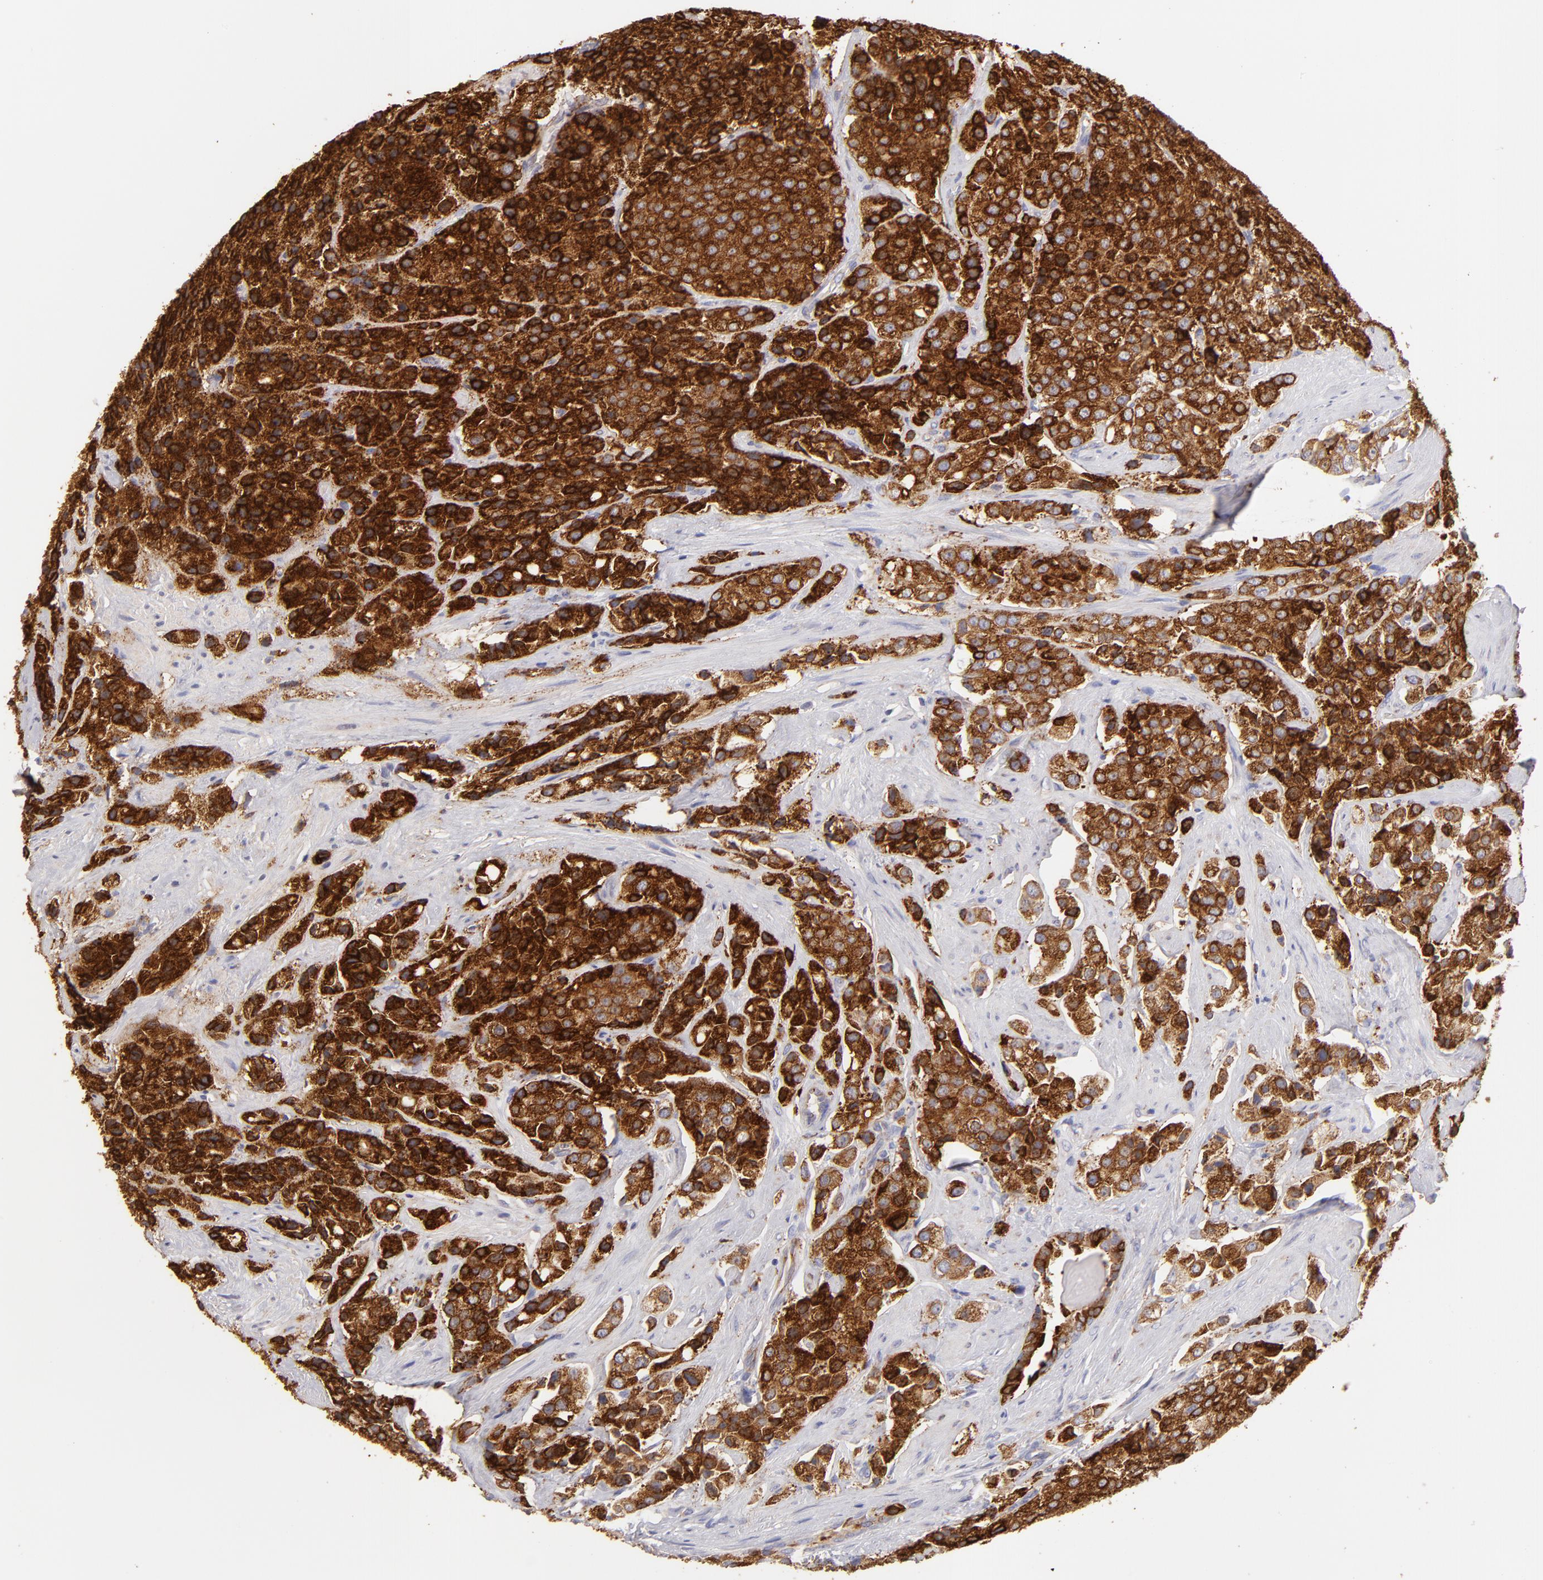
{"staining": {"intensity": "strong", "quantity": ">75%", "location": "cytoplasmic/membranous"}, "tissue": "prostate cancer", "cell_type": "Tumor cells", "image_type": "cancer", "snomed": [{"axis": "morphology", "description": "Adenocarcinoma, Medium grade"}, {"axis": "topography", "description": "Prostate"}], "caption": "Strong cytoplasmic/membranous expression for a protein is identified in about >75% of tumor cells of medium-grade adenocarcinoma (prostate) using immunohistochemistry (IHC).", "gene": "ENTPD5", "patient": {"sex": "male", "age": 70}}